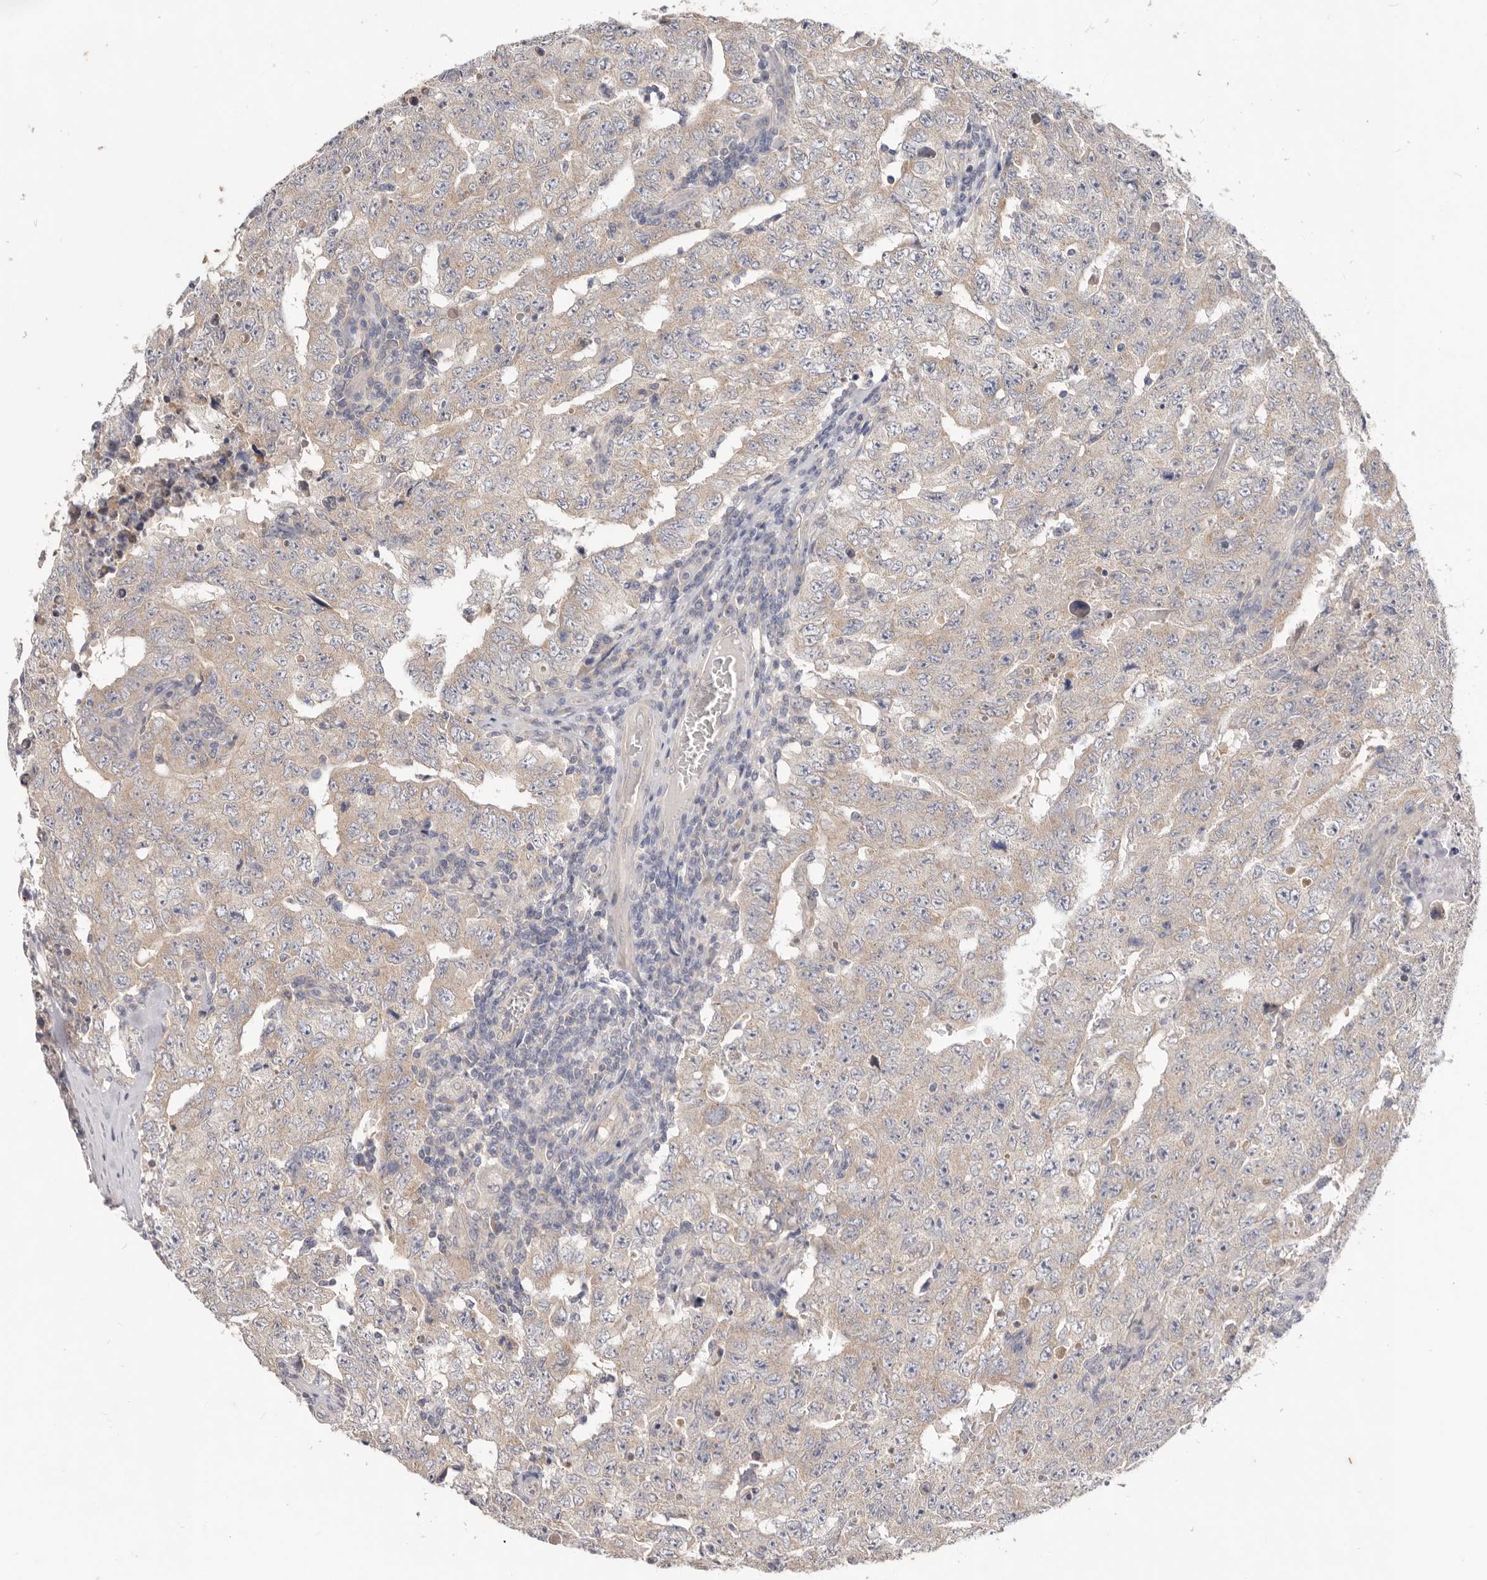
{"staining": {"intensity": "weak", "quantity": "<25%", "location": "cytoplasmic/membranous"}, "tissue": "testis cancer", "cell_type": "Tumor cells", "image_type": "cancer", "snomed": [{"axis": "morphology", "description": "Carcinoma, Embryonal, NOS"}, {"axis": "topography", "description": "Testis"}], "caption": "Testis cancer was stained to show a protein in brown. There is no significant expression in tumor cells.", "gene": "WDR77", "patient": {"sex": "male", "age": 26}}